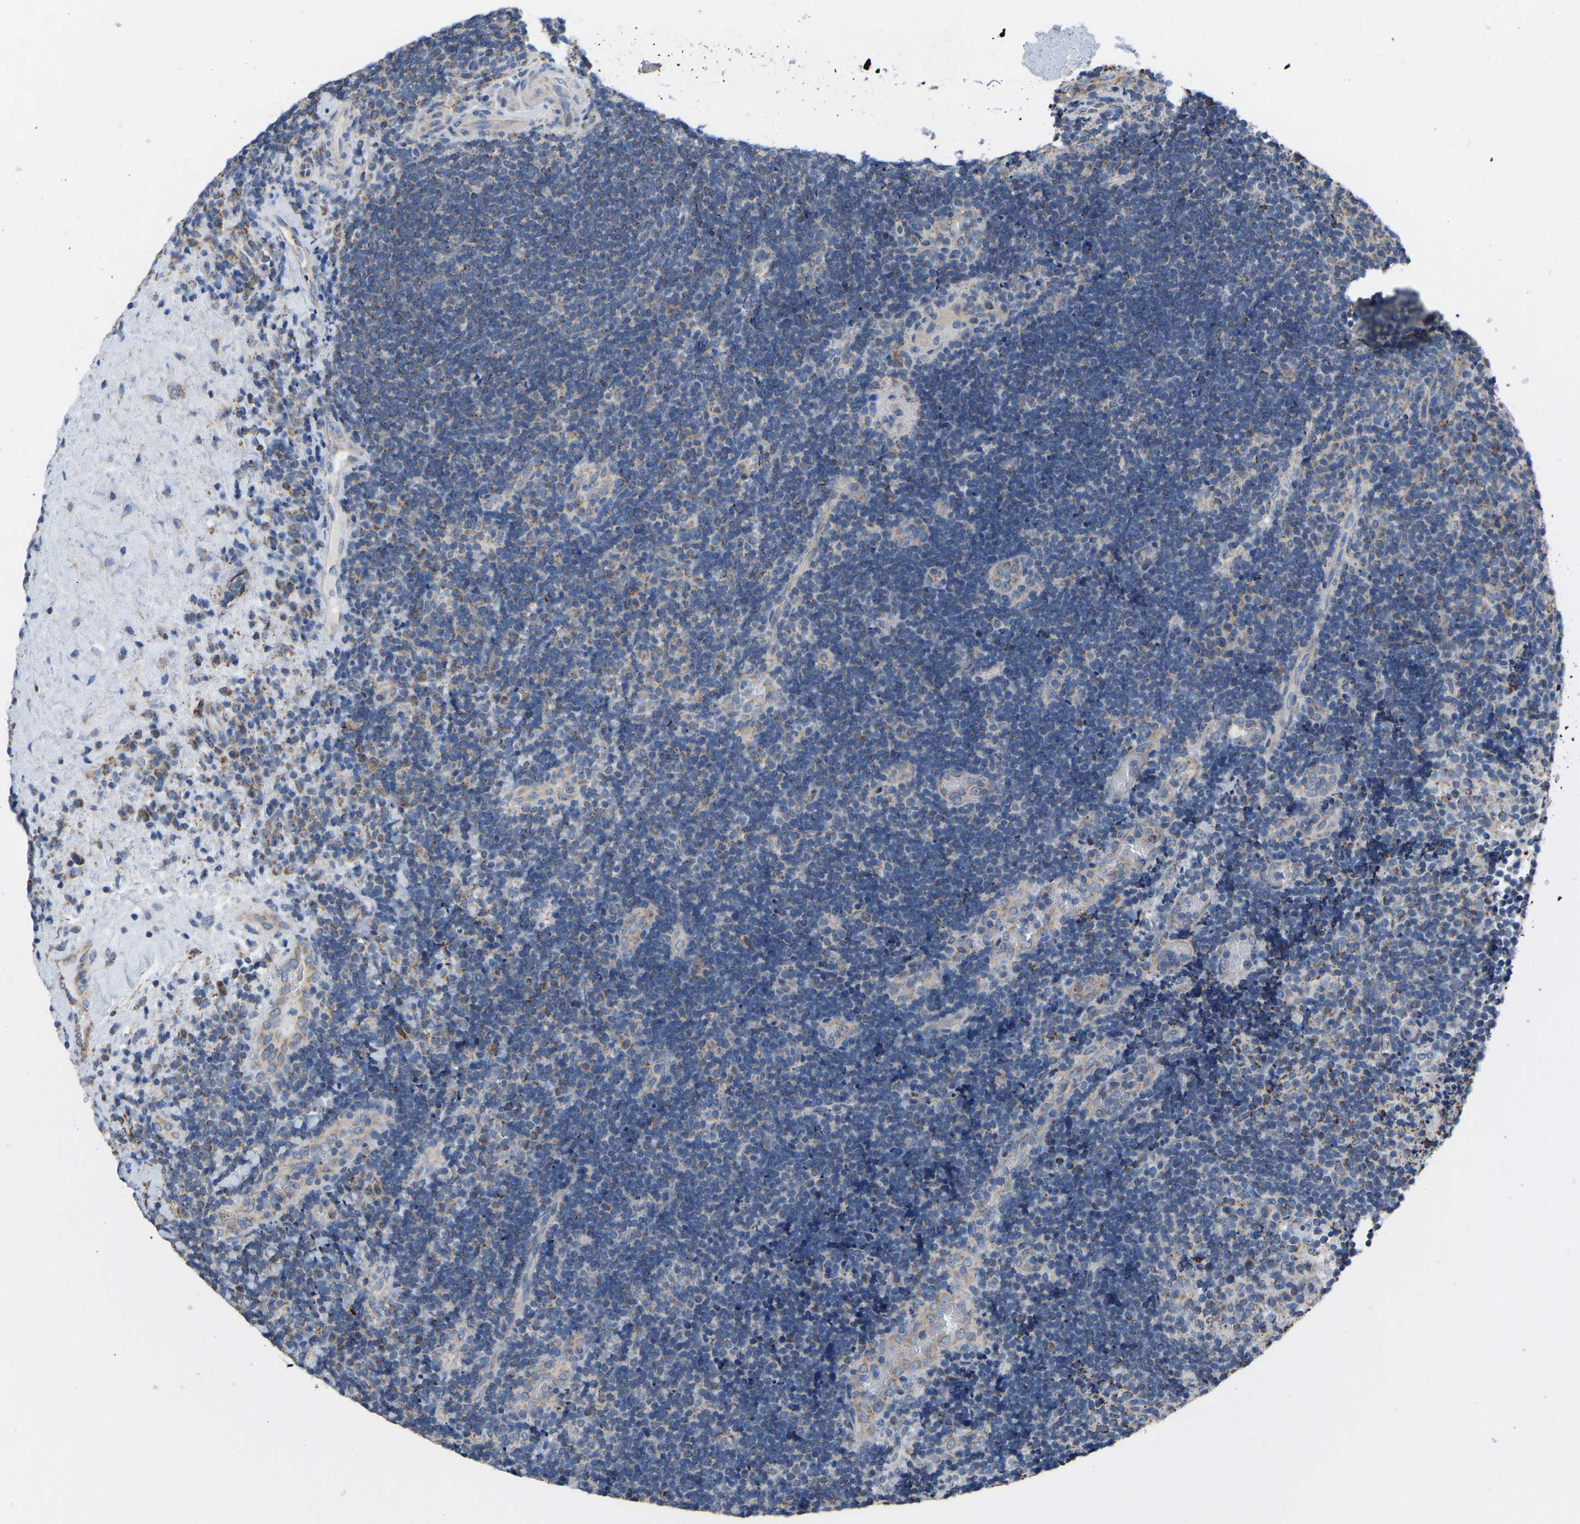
{"staining": {"intensity": "negative", "quantity": "none", "location": "none"}, "tissue": "lymphoma", "cell_type": "Tumor cells", "image_type": "cancer", "snomed": [{"axis": "morphology", "description": "Malignant lymphoma, non-Hodgkin's type, High grade"}, {"axis": "topography", "description": "Tonsil"}], "caption": "Immunohistochemical staining of lymphoma displays no significant staining in tumor cells. (Brightfield microscopy of DAB (3,3'-diaminobenzidine) IHC at high magnification).", "gene": "BCL10", "patient": {"sex": "female", "age": 36}}